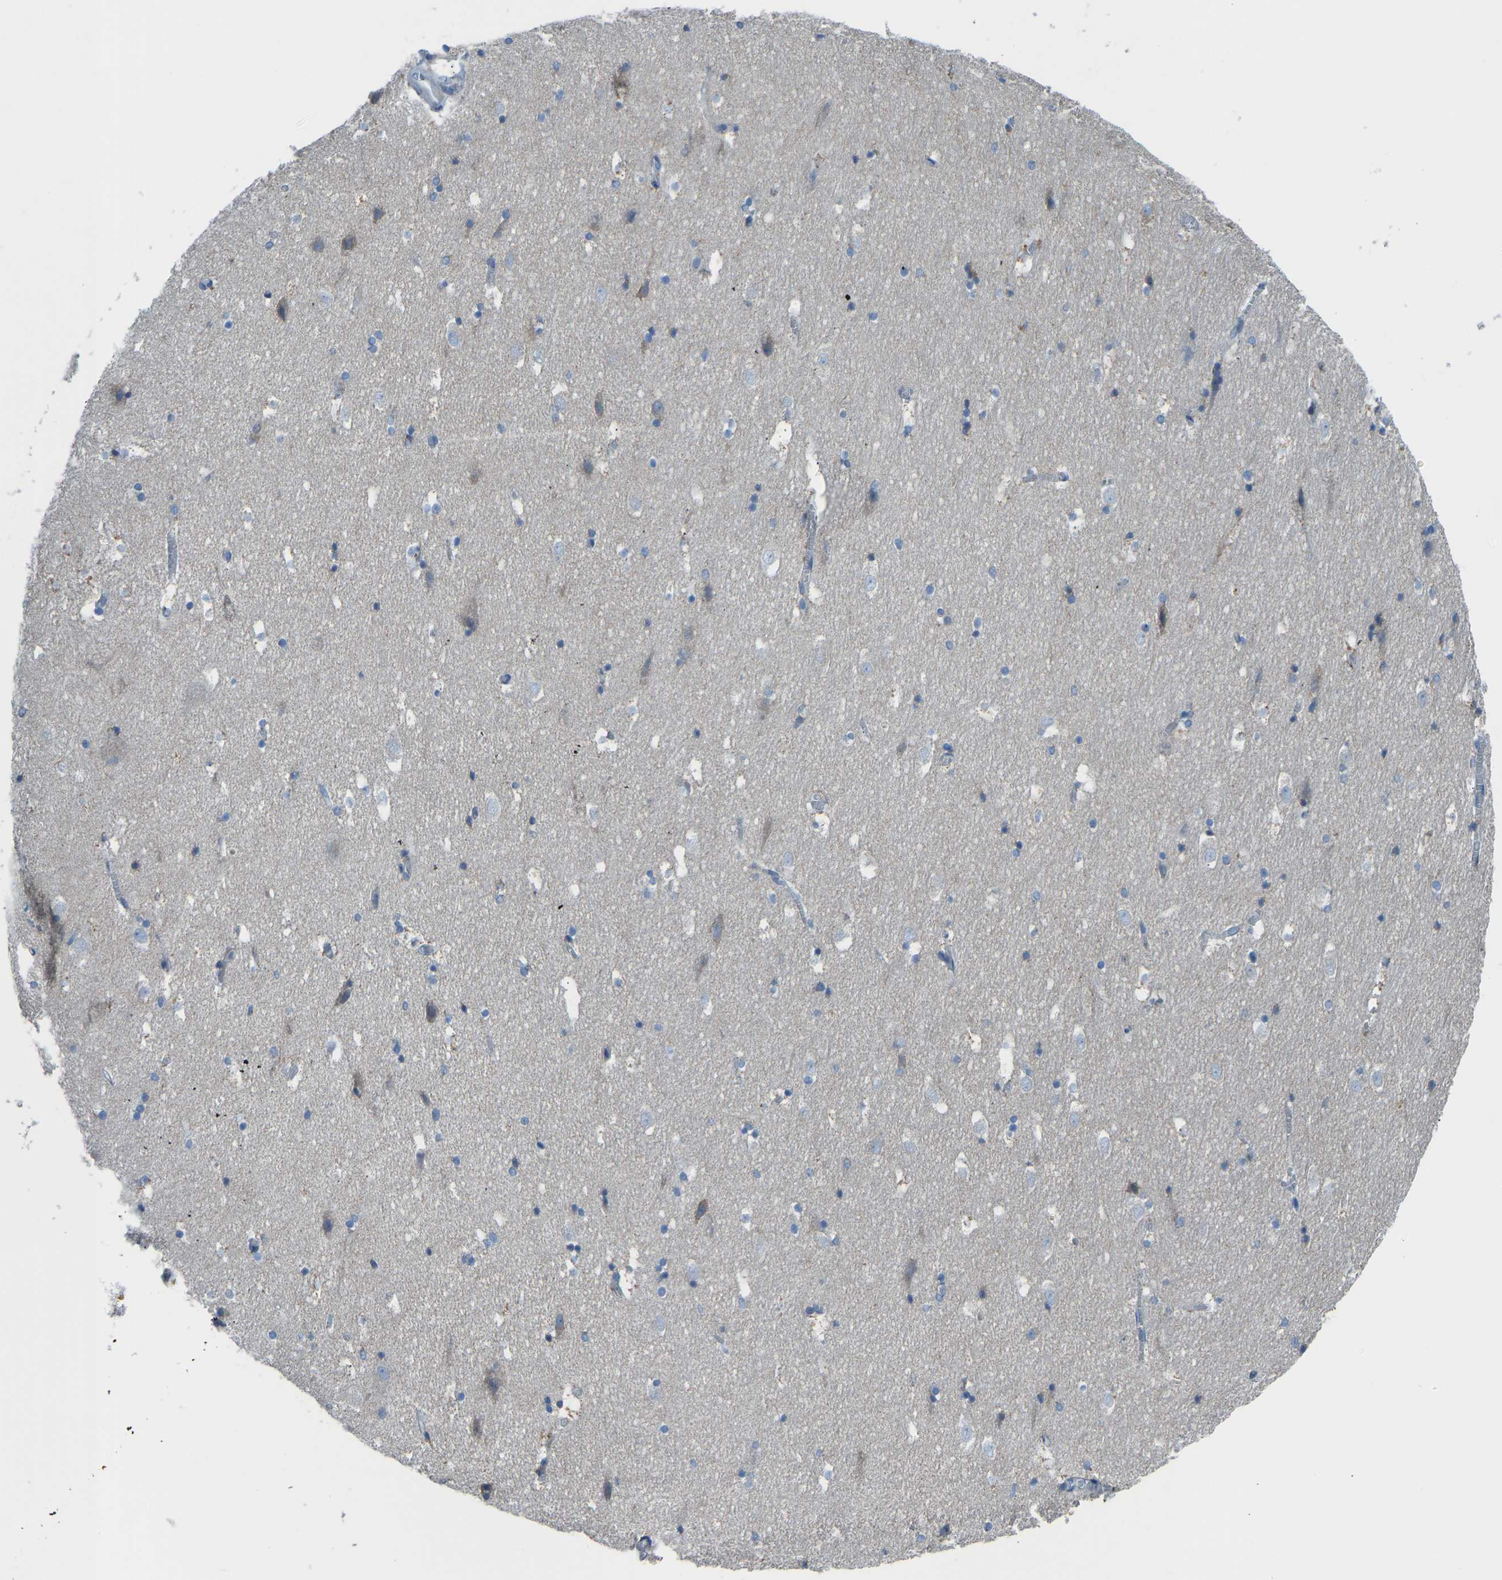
{"staining": {"intensity": "moderate", "quantity": "<25%", "location": "cytoplasmic/membranous"}, "tissue": "hippocampus", "cell_type": "Glial cells", "image_type": "normal", "snomed": [{"axis": "morphology", "description": "Normal tissue, NOS"}, {"axis": "topography", "description": "Hippocampus"}], "caption": "High-magnification brightfield microscopy of normal hippocampus stained with DAB (3,3'-diaminobenzidine) (brown) and counterstained with hematoxylin (blue). glial cells exhibit moderate cytoplasmic/membranous expression is identified in approximately<25% of cells. The staining was performed using DAB to visualize the protein expression in brown, while the nuclei were stained in blue with hematoxylin (Magnification: 20x).", "gene": "SMIM20", "patient": {"sex": "male", "age": 45}}